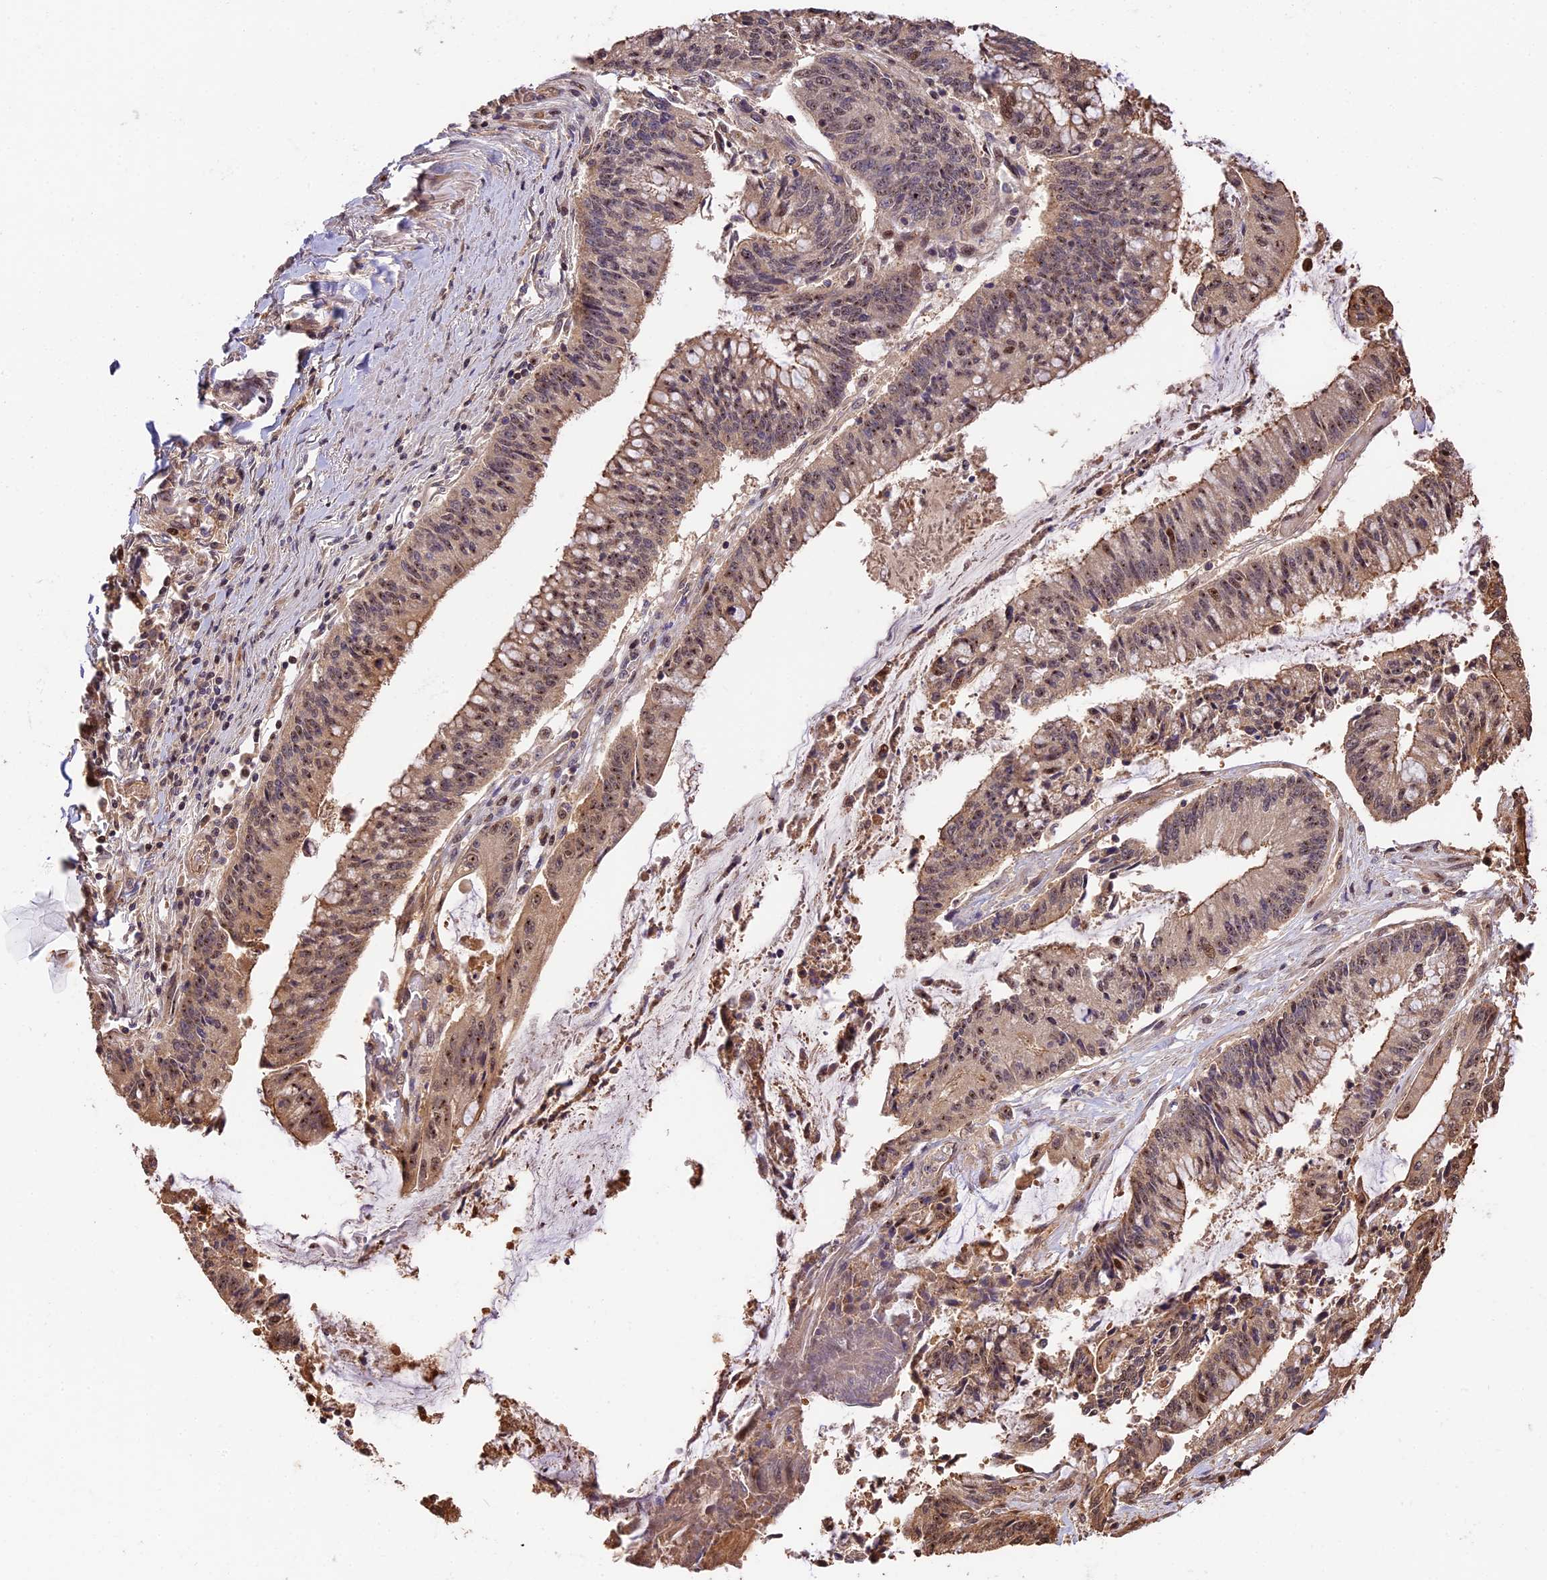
{"staining": {"intensity": "moderate", "quantity": ">75%", "location": "cytoplasmic/membranous,nuclear"}, "tissue": "pancreatic cancer", "cell_type": "Tumor cells", "image_type": "cancer", "snomed": [{"axis": "morphology", "description": "Adenocarcinoma, NOS"}, {"axis": "topography", "description": "Pancreas"}], "caption": "Pancreatic cancer (adenocarcinoma) stained for a protein shows moderate cytoplasmic/membranous and nuclear positivity in tumor cells.", "gene": "PPP1R37", "patient": {"sex": "female", "age": 50}}